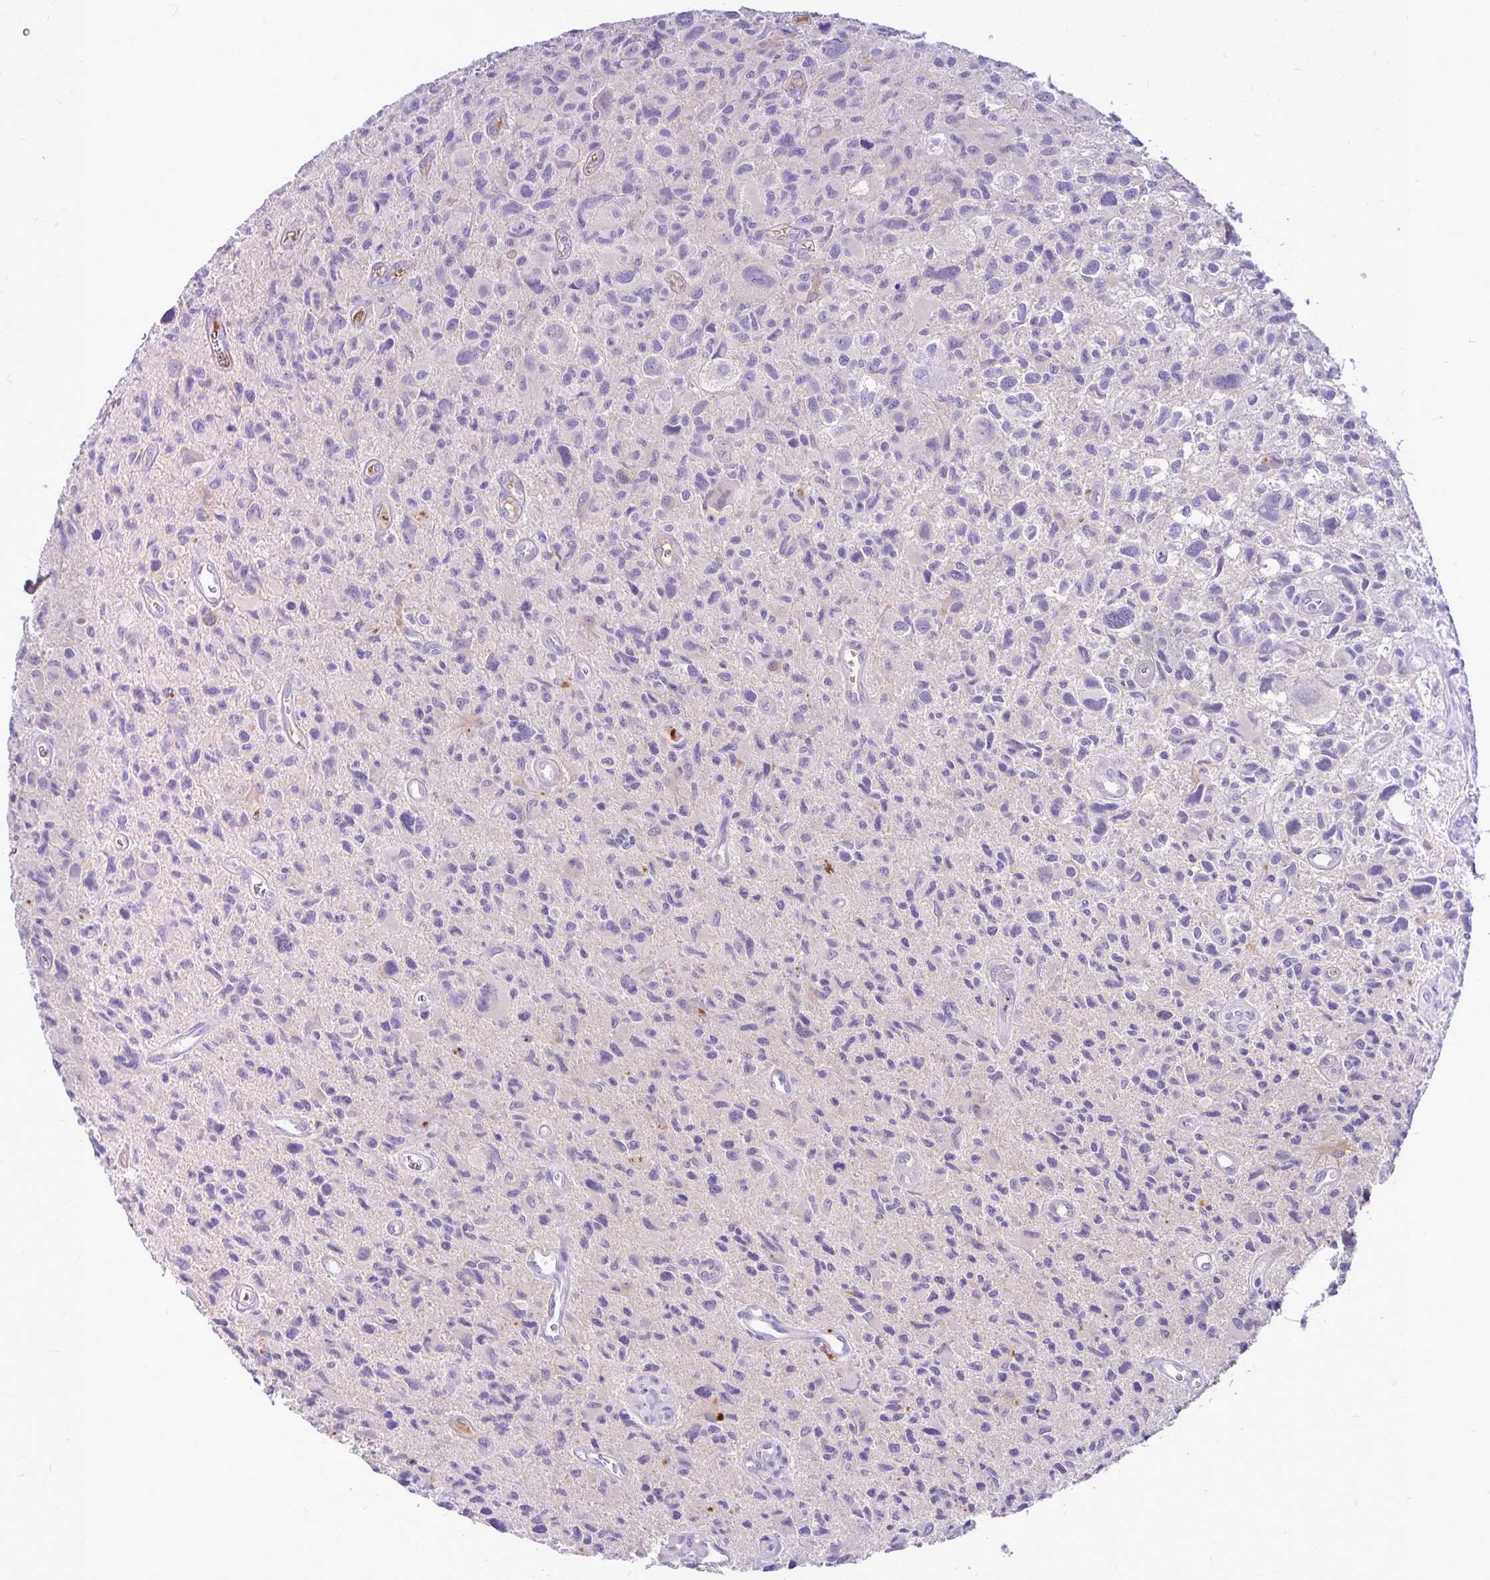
{"staining": {"intensity": "negative", "quantity": "none", "location": "none"}, "tissue": "glioma", "cell_type": "Tumor cells", "image_type": "cancer", "snomed": [{"axis": "morphology", "description": "Glioma, malignant, High grade"}, {"axis": "topography", "description": "Brain"}], "caption": "DAB (3,3'-diaminobenzidine) immunohistochemical staining of human glioma reveals no significant expression in tumor cells. (DAB (3,3'-diaminobenzidine) immunohistochemistry (IHC) with hematoxylin counter stain).", "gene": "MAP1LC3A", "patient": {"sex": "male", "age": 76}}